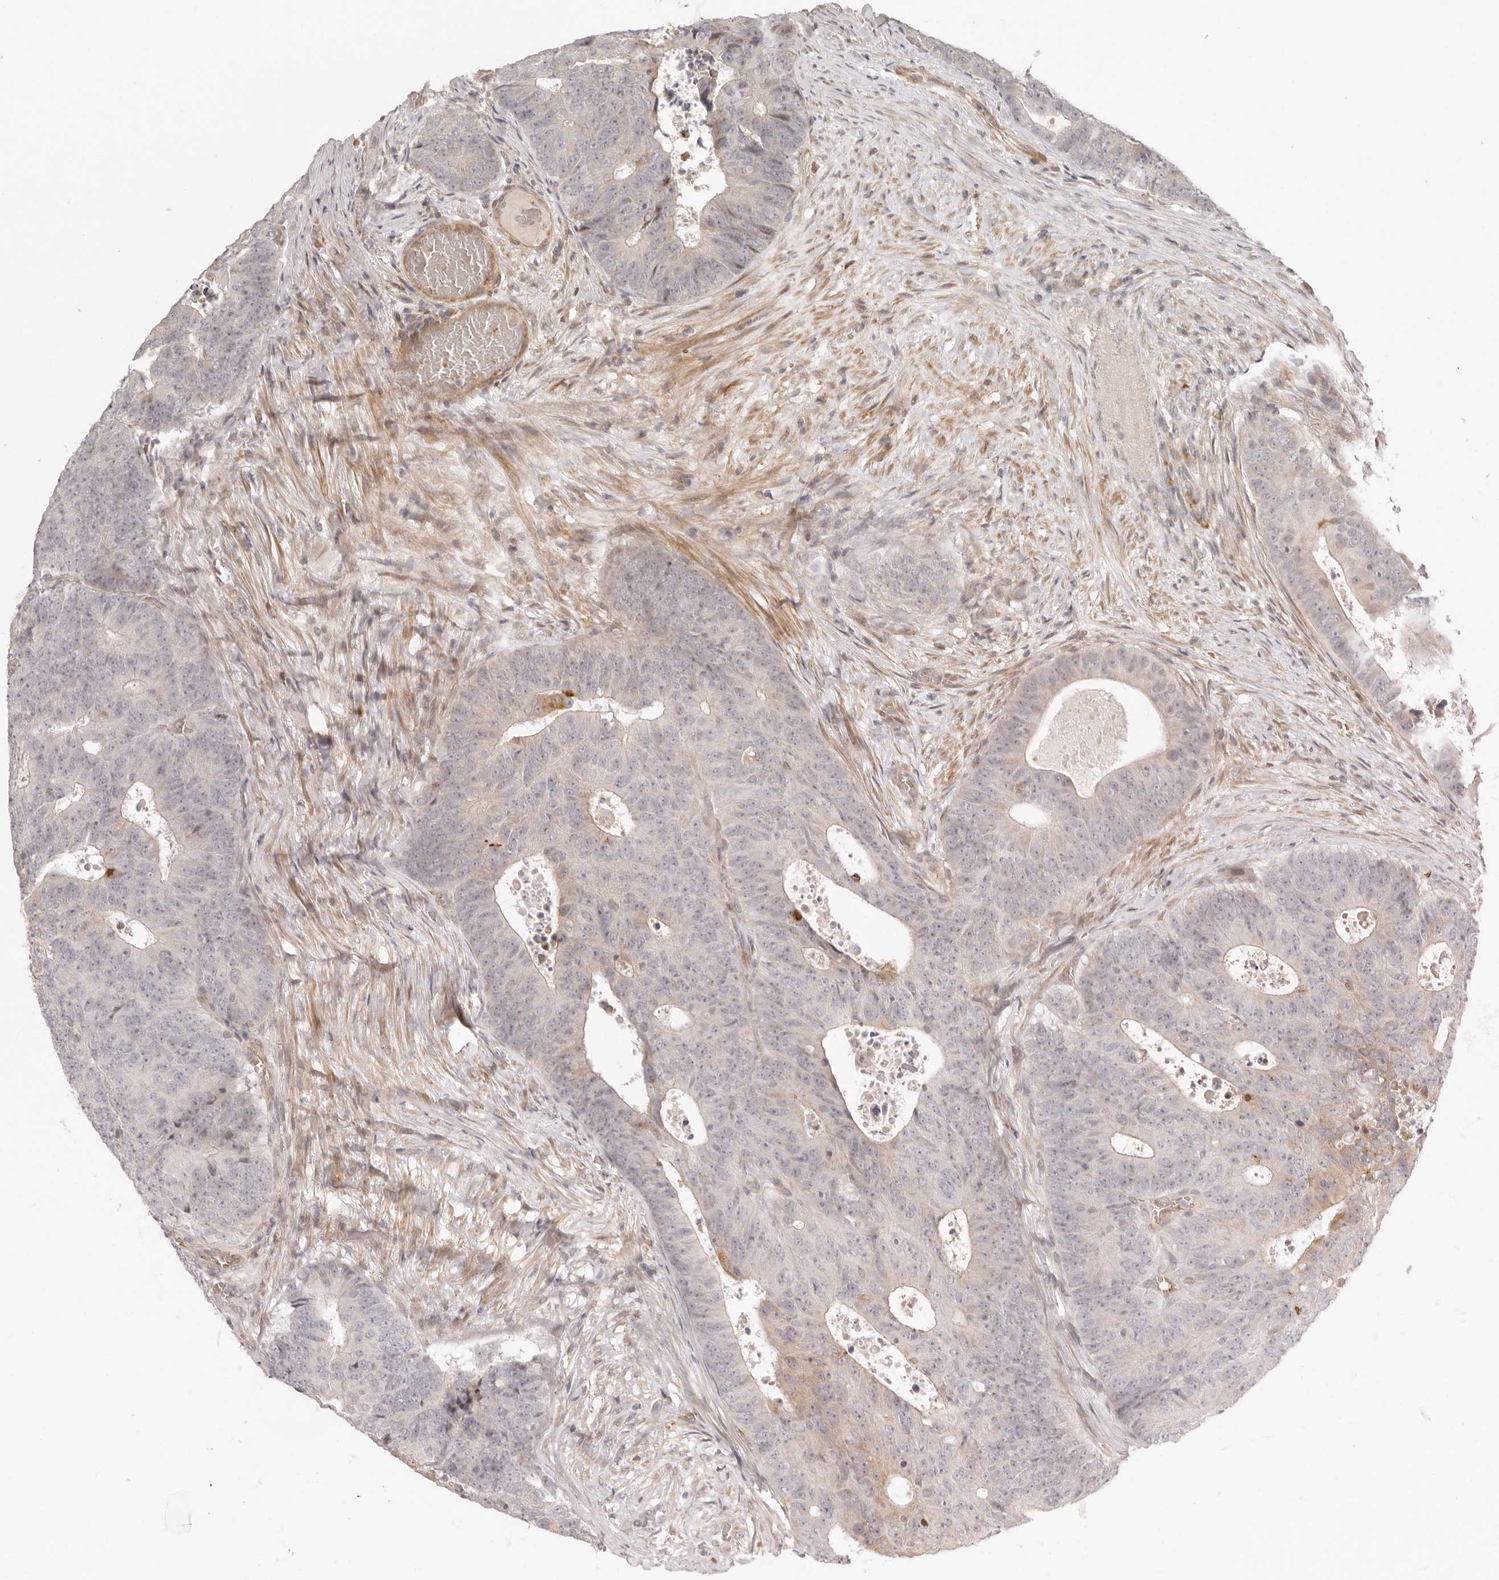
{"staining": {"intensity": "negative", "quantity": "none", "location": "none"}, "tissue": "colorectal cancer", "cell_type": "Tumor cells", "image_type": "cancer", "snomed": [{"axis": "morphology", "description": "Adenocarcinoma, NOS"}, {"axis": "topography", "description": "Colon"}], "caption": "Image shows no significant protein positivity in tumor cells of adenocarcinoma (colorectal).", "gene": "AHDC1", "patient": {"sex": "male", "age": 87}}